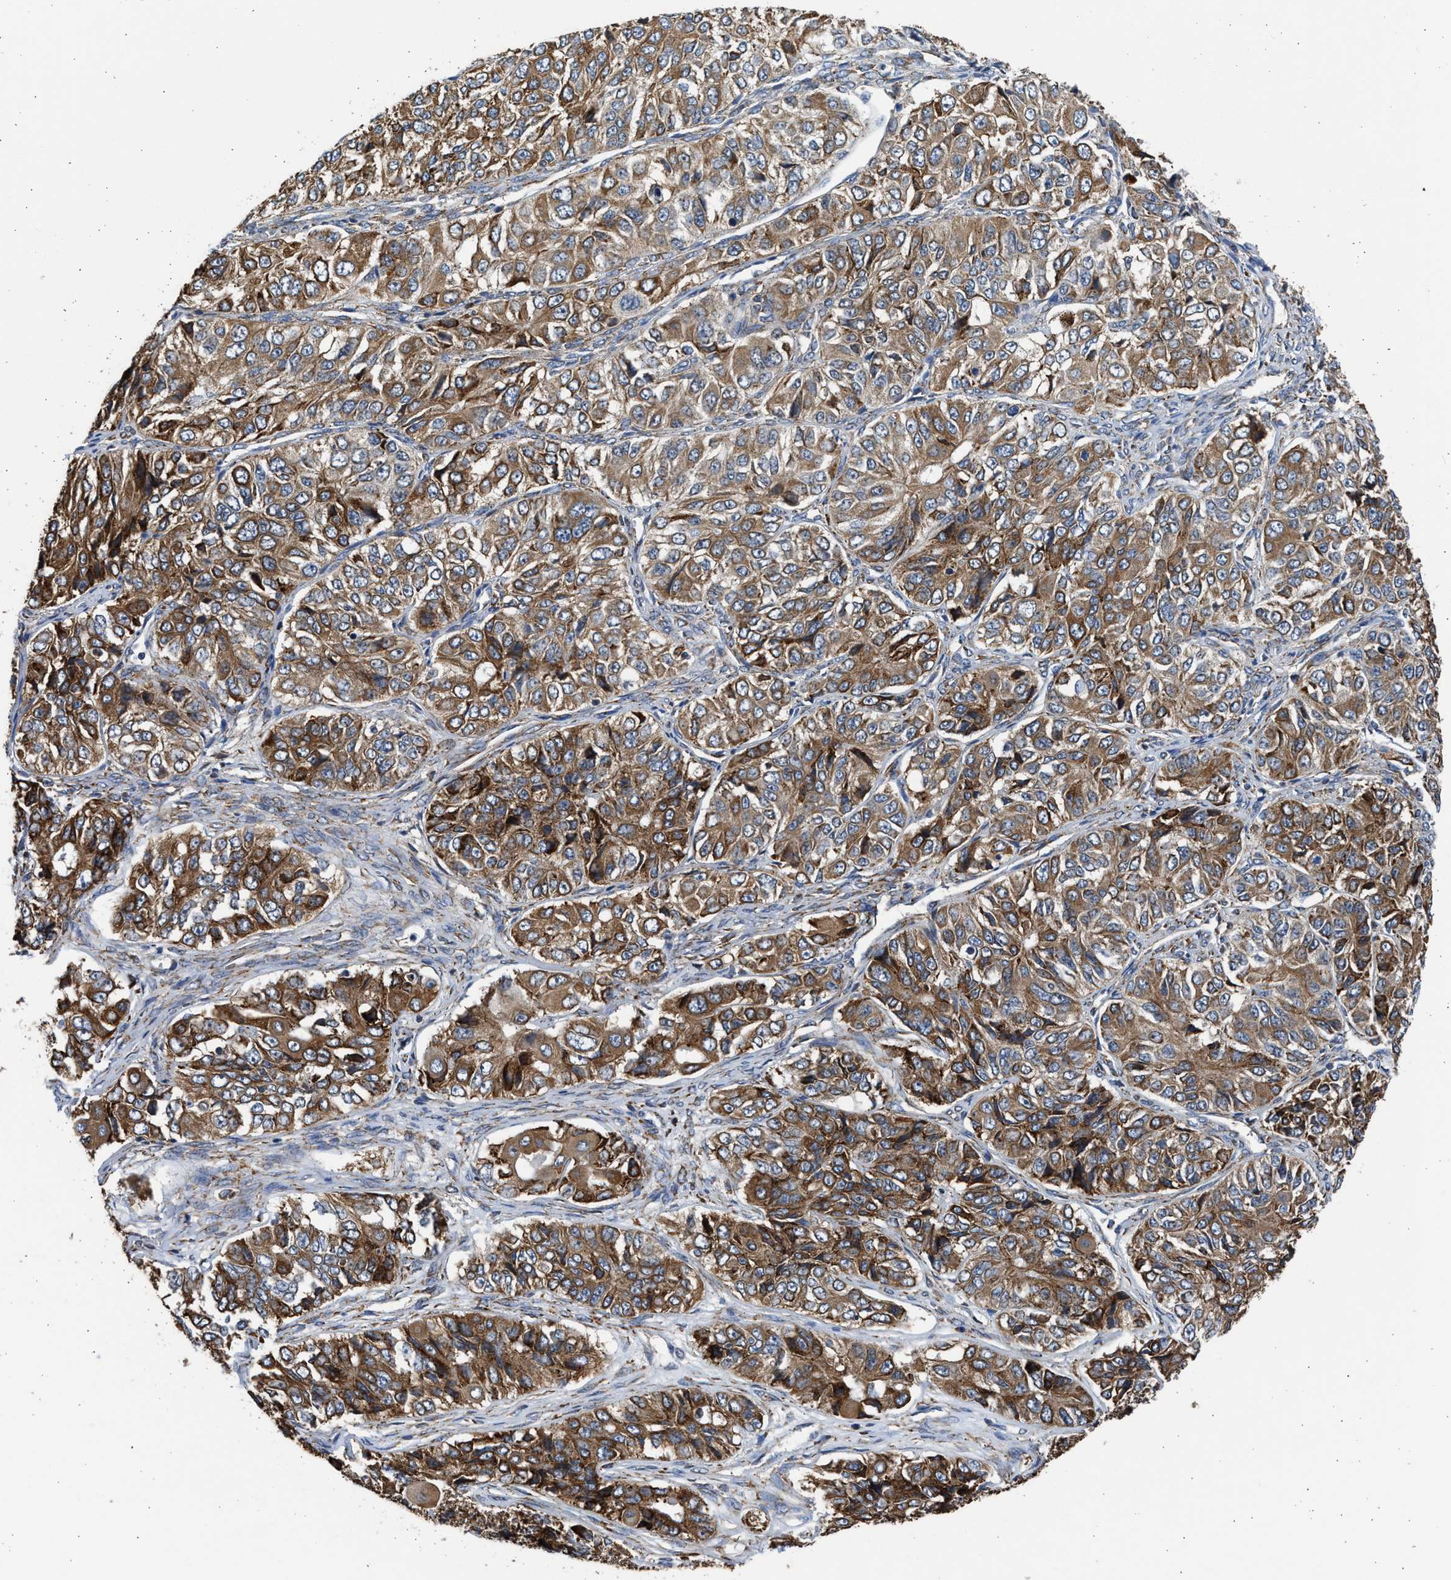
{"staining": {"intensity": "strong", "quantity": ">75%", "location": "cytoplasmic/membranous"}, "tissue": "ovarian cancer", "cell_type": "Tumor cells", "image_type": "cancer", "snomed": [{"axis": "morphology", "description": "Carcinoma, endometroid"}, {"axis": "topography", "description": "Ovary"}], "caption": "Ovarian cancer was stained to show a protein in brown. There is high levels of strong cytoplasmic/membranous expression in about >75% of tumor cells. Nuclei are stained in blue.", "gene": "PLD2", "patient": {"sex": "female", "age": 51}}